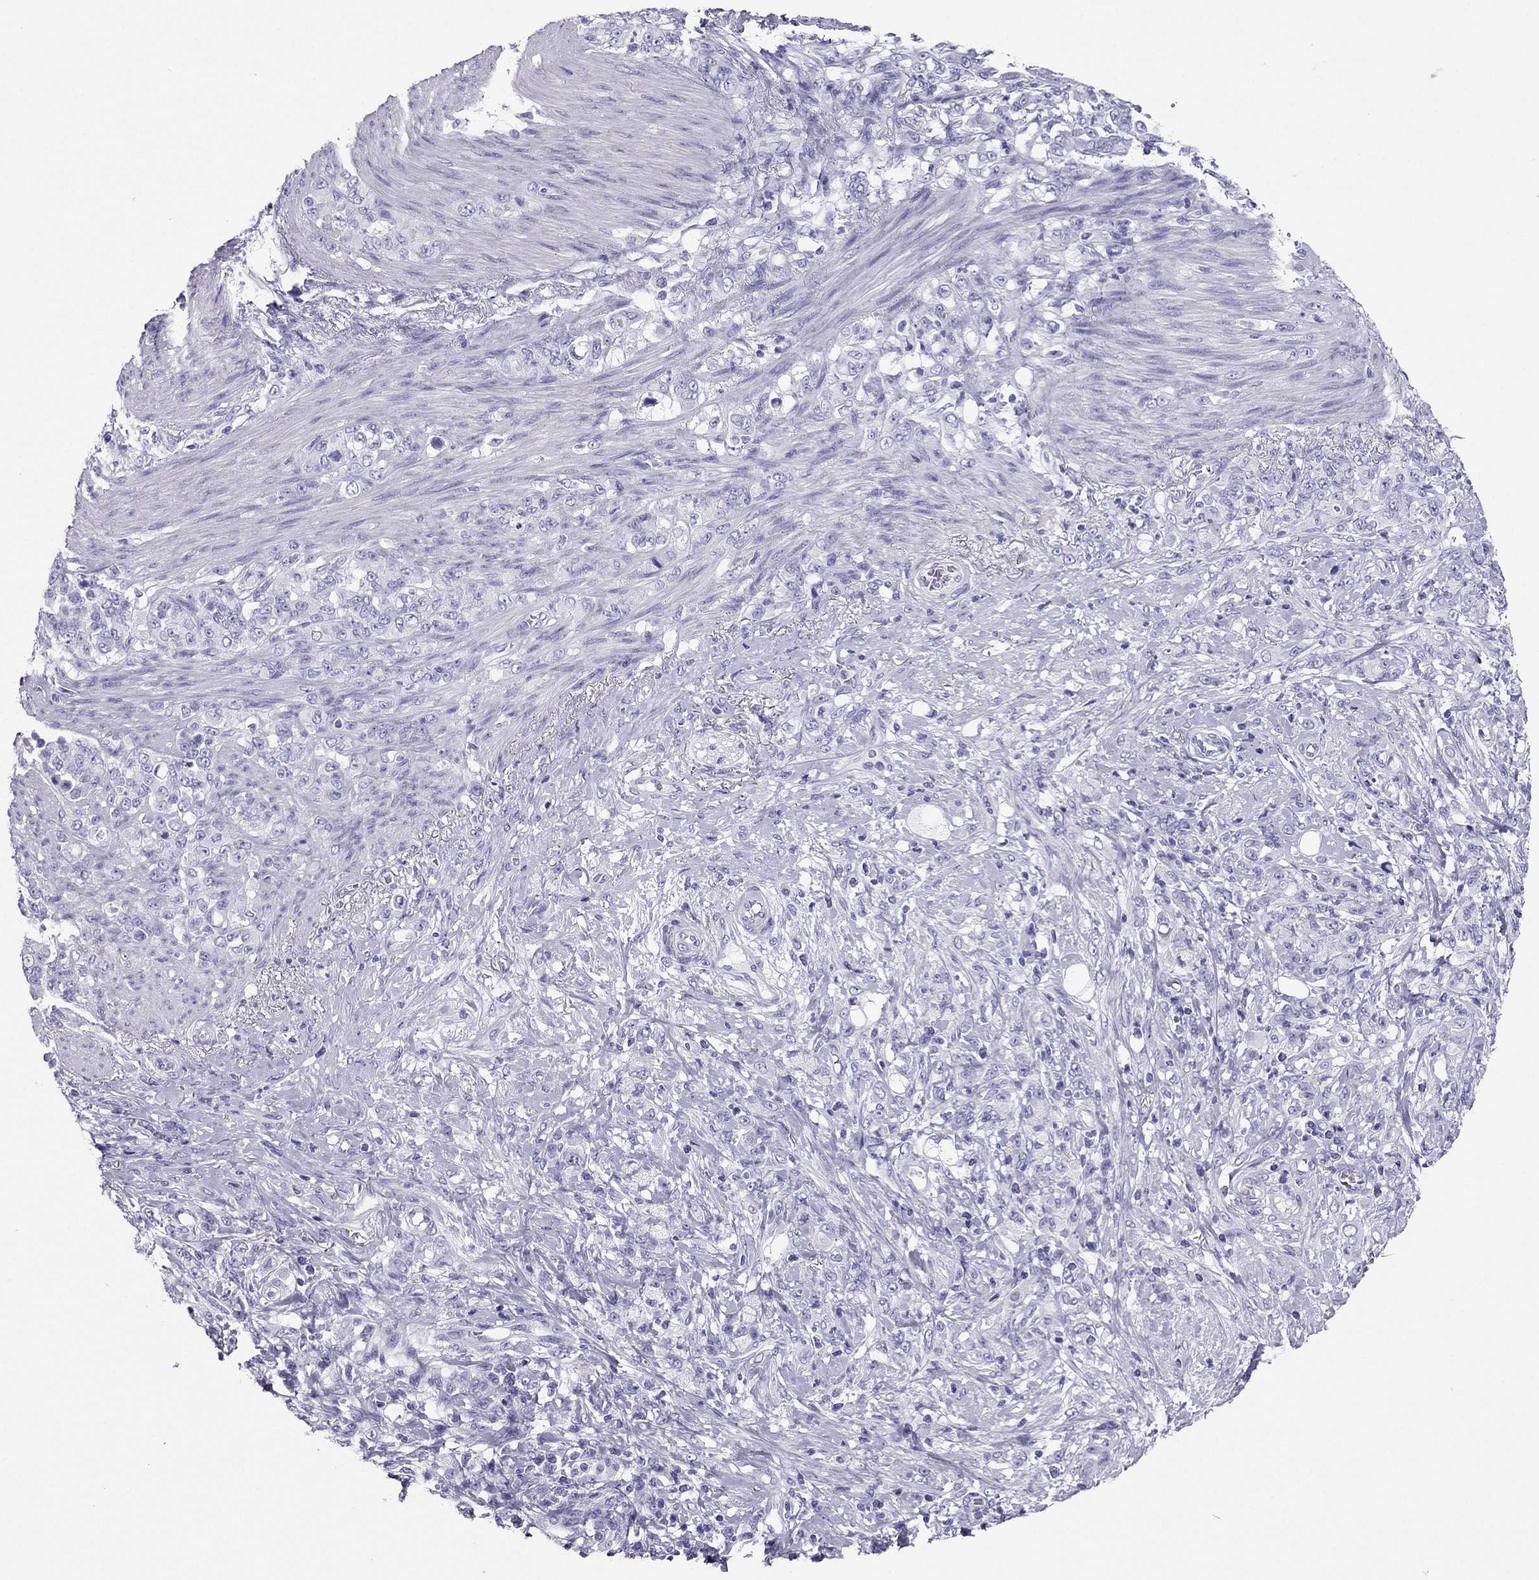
{"staining": {"intensity": "negative", "quantity": "none", "location": "none"}, "tissue": "stomach cancer", "cell_type": "Tumor cells", "image_type": "cancer", "snomed": [{"axis": "morphology", "description": "Adenocarcinoma, NOS"}, {"axis": "topography", "description": "Stomach"}], "caption": "There is no significant positivity in tumor cells of stomach cancer (adenocarcinoma).", "gene": "PDE6A", "patient": {"sex": "female", "age": 79}}